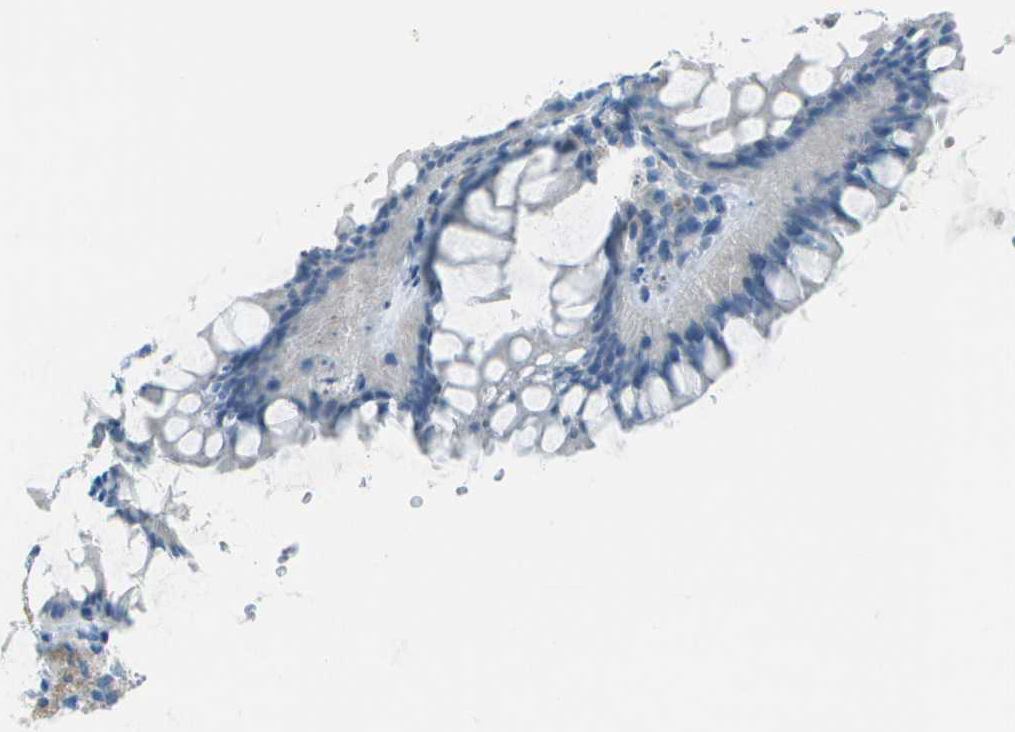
{"staining": {"intensity": "negative", "quantity": "none", "location": "none"}, "tissue": "colon", "cell_type": "Endothelial cells", "image_type": "normal", "snomed": [{"axis": "morphology", "description": "Normal tissue, NOS"}, {"axis": "topography", "description": "Colon"}], "caption": "Immunohistochemistry of normal human colon exhibits no expression in endothelial cells.", "gene": "FGF1", "patient": {"sex": "female", "age": 55}}